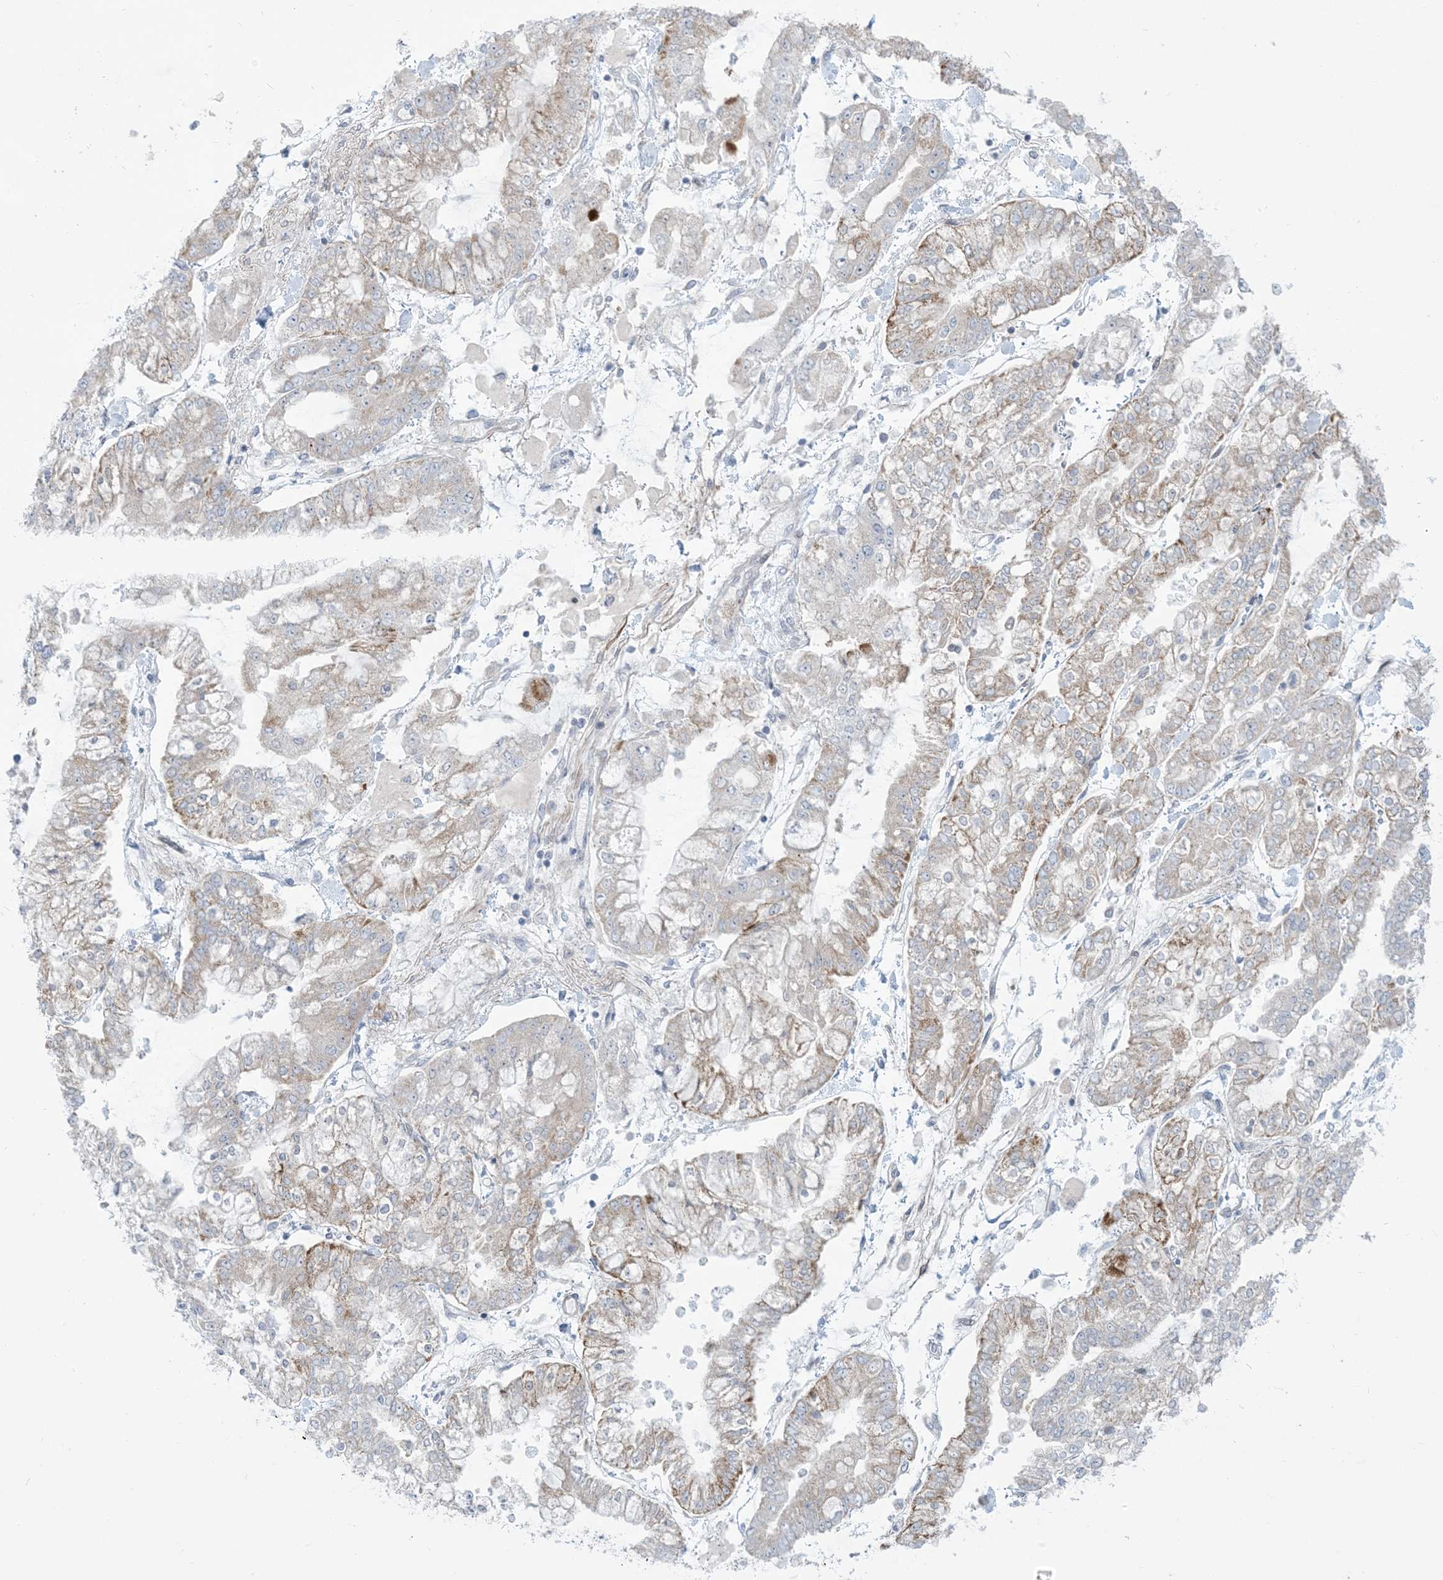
{"staining": {"intensity": "weak", "quantity": "<25%", "location": "cytoplasmic/membranous"}, "tissue": "stomach cancer", "cell_type": "Tumor cells", "image_type": "cancer", "snomed": [{"axis": "morphology", "description": "Normal tissue, NOS"}, {"axis": "morphology", "description": "Adenocarcinoma, NOS"}, {"axis": "topography", "description": "Stomach, upper"}, {"axis": "topography", "description": "Stomach"}], "caption": "This is an immunohistochemistry (IHC) image of human stomach cancer (adenocarcinoma). There is no positivity in tumor cells.", "gene": "AFTPH", "patient": {"sex": "male", "age": 76}}